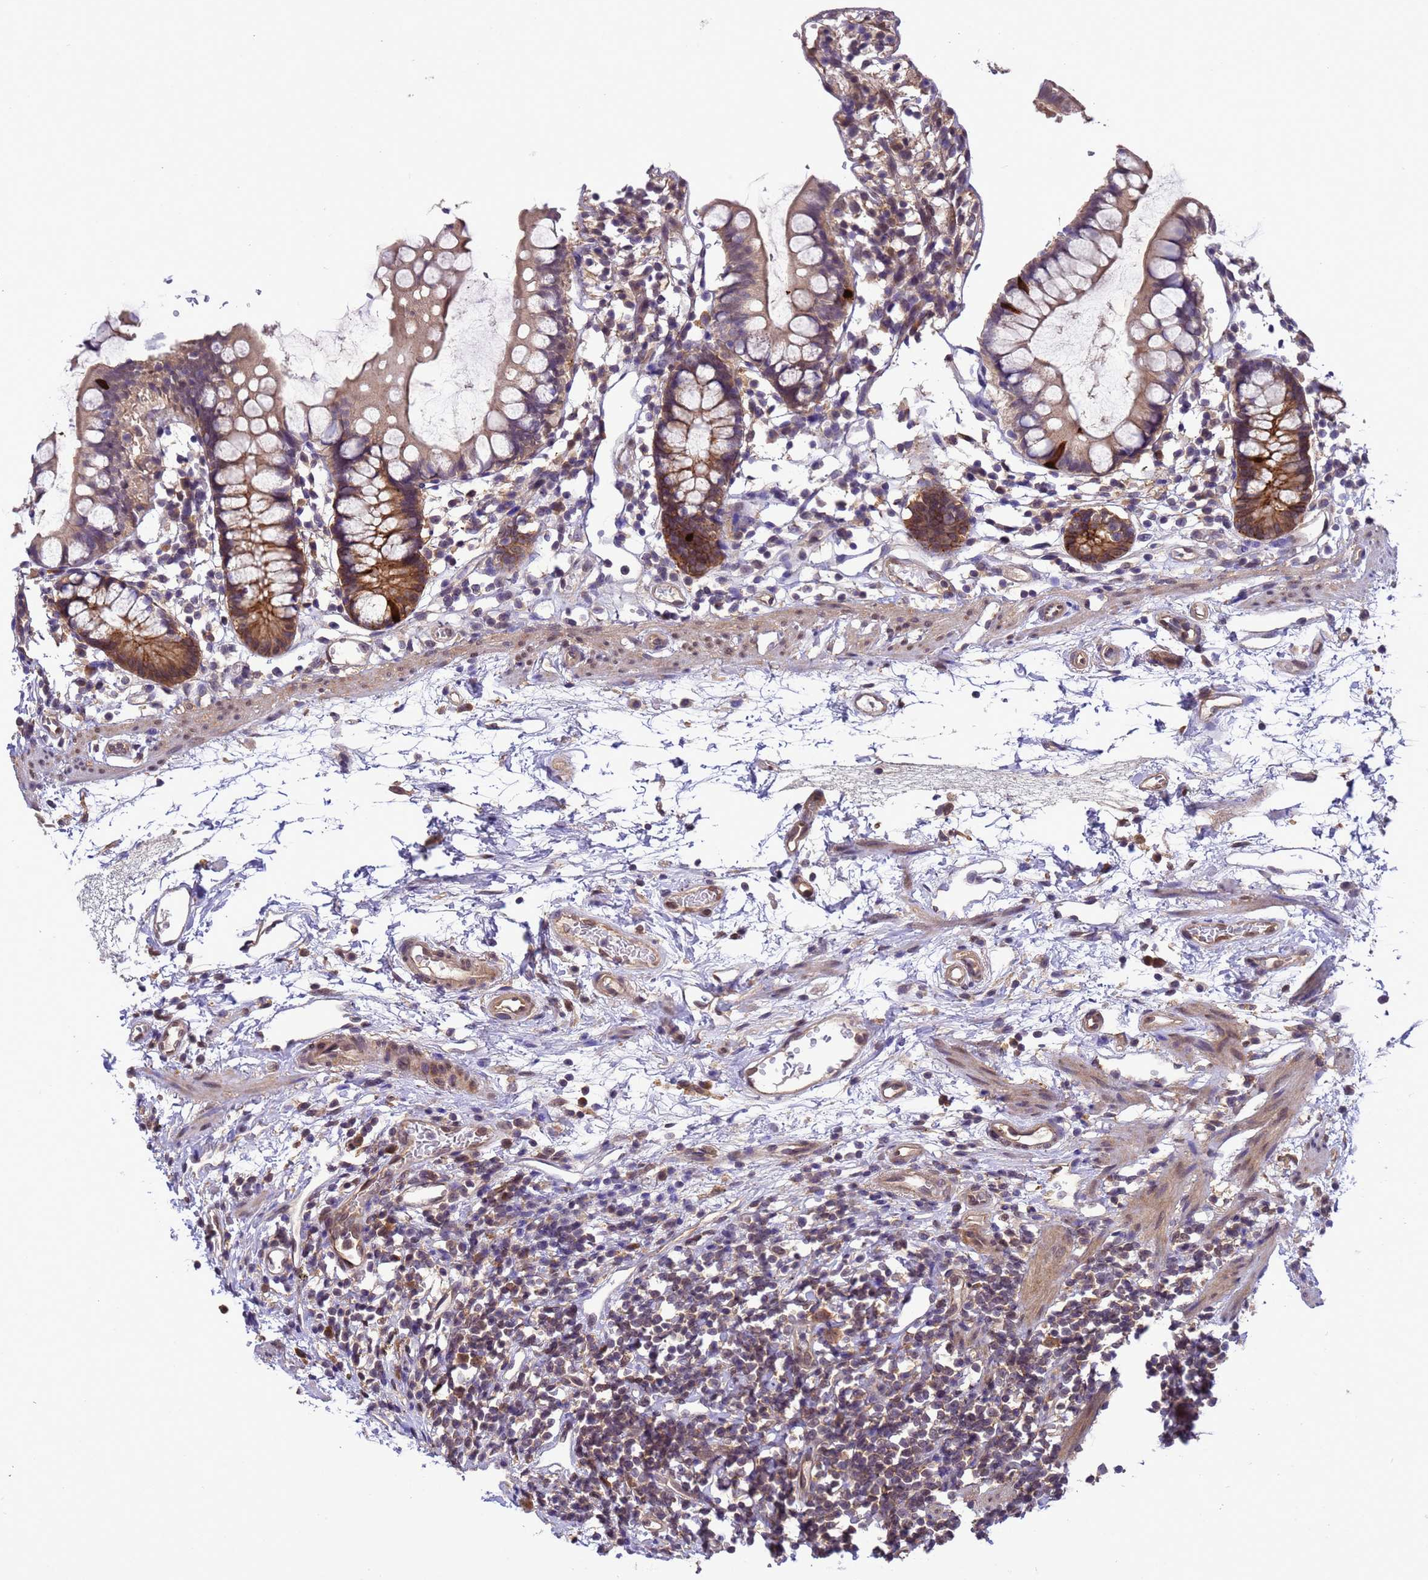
{"staining": {"intensity": "moderate", "quantity": ">75%", "location": "cytoplasmic/membranous"}, "tissue": "small intestine", "cell_type": "Glandular cells", "image_type": "normal", "snomed": [{"axis": "morphology", "description": "Normal tissue, NOS"}, {"axis": "topography", "description": "Small intestine"}], "caption": "This is an image of immunohistochemistry (IHC) staining of normal small intestine, which shows moderate expression in the cytoplasmic/membranous of glandular cells.", "gene": "ZFP69B", "patient": {"sex": "female", "age": 84}}